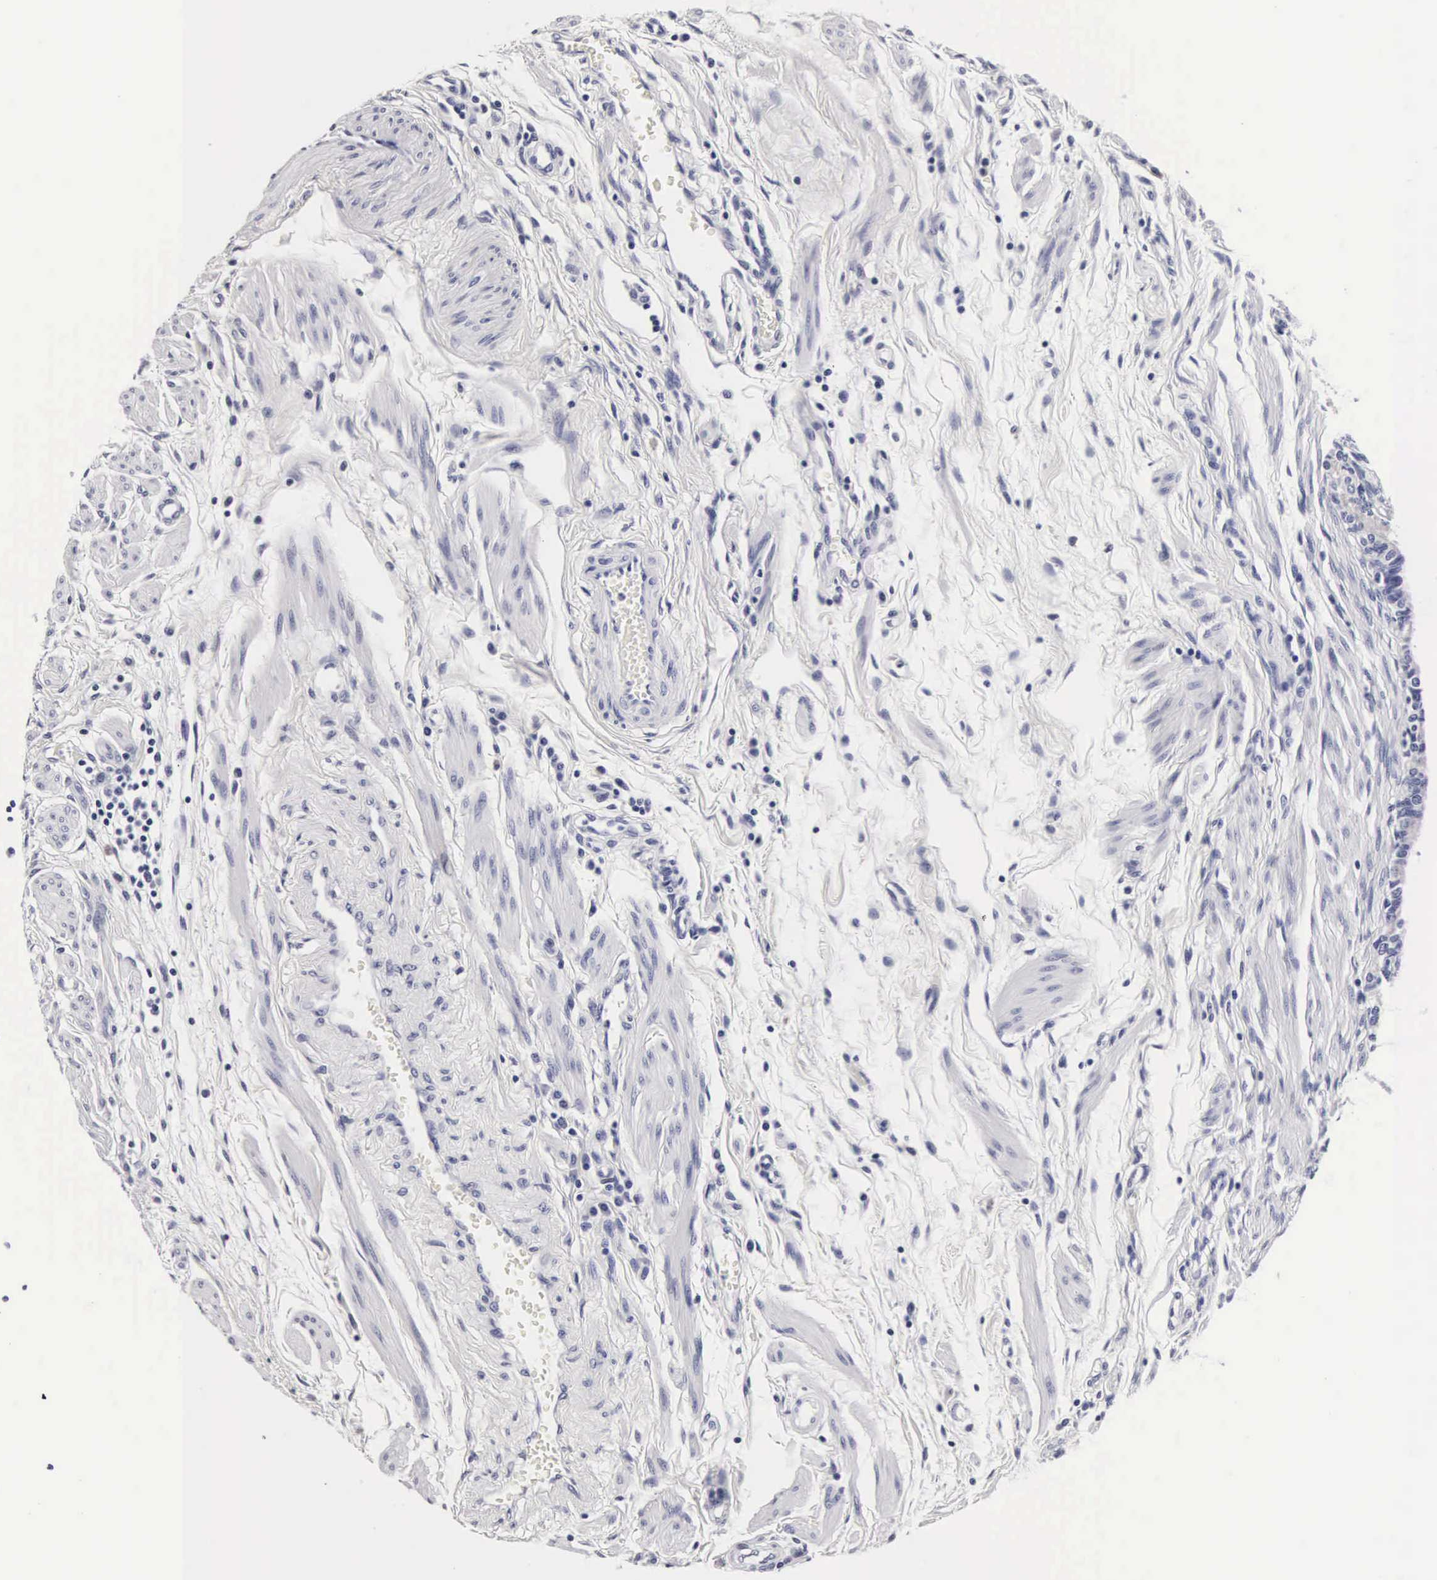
{"staining": {"intensity": "negative", "quantity": "none", "location": "none"}, "tissue": "fallopian tube", "cell_type": "Glandular cells", "image_type": "normal", "snomed": [{"axis": "morphology", "description": "Normal tissue, NOS"}, {"axis": "topography", "description": "Fallopian tube"}], "caption": "DAB (3,3'-diaminobenzidine) immunohistochemical staining of unremarkable human fallopian tube reveals no significant staining in glandular cells.", "gene": "RNASE6", "patient": {"sex": "female", "age": 32}}